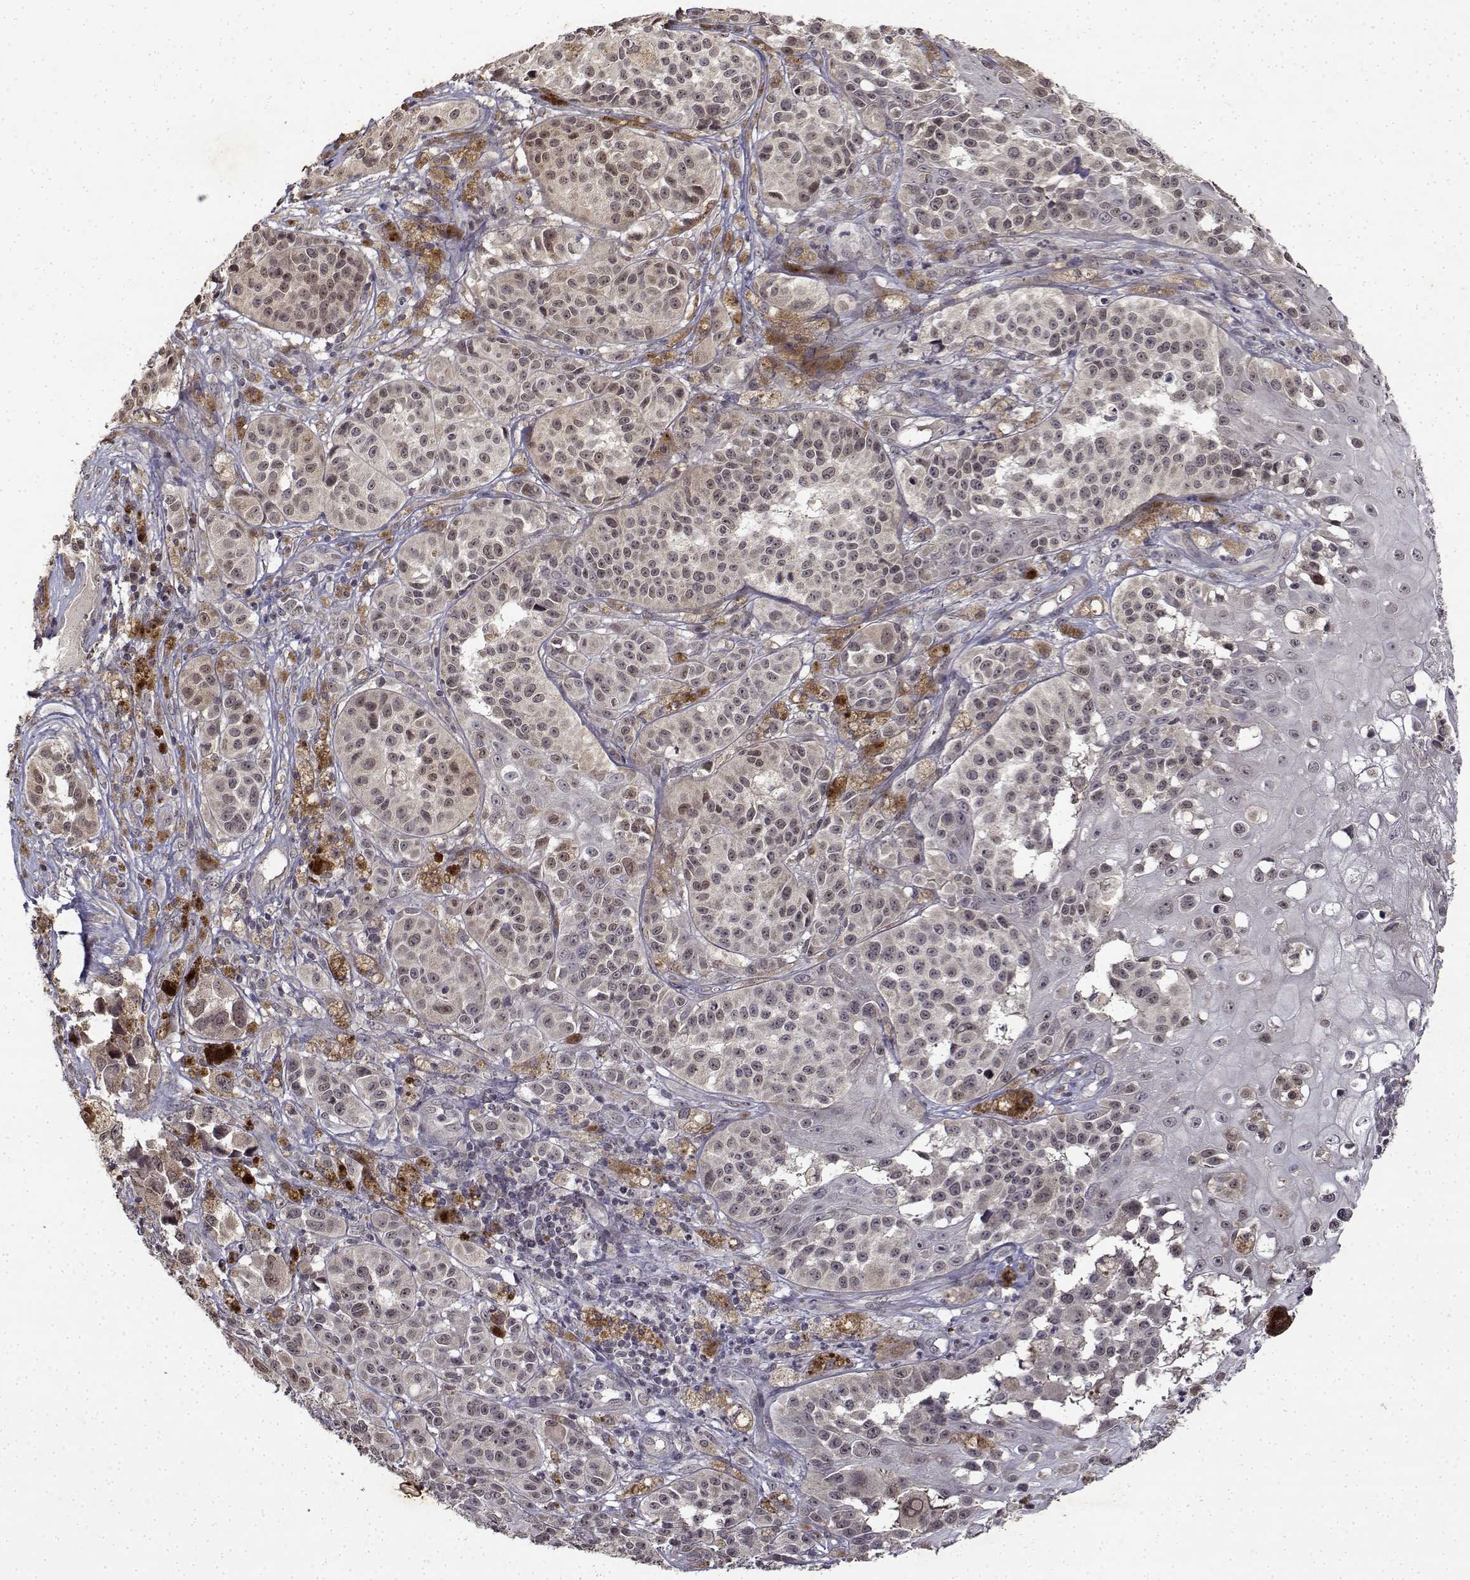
{"staining": {"intensity": "weak", "quantity": "<25%", "location": "cytoplasmic/membranous"}, "tissue": "melanoma", "cell_type": "Tumor cells", "image_type": "cancer", "snomed": [{"axis": "morphology", "description": "Malignant melanoma, NOS"}, {"axis": "topography", "description": "Skin"}], "caption": "There is no significant expression in tumor cells of malignant melanoma.", "gene": "BDNF", "patient": {"sex": "female", "age": 58}}